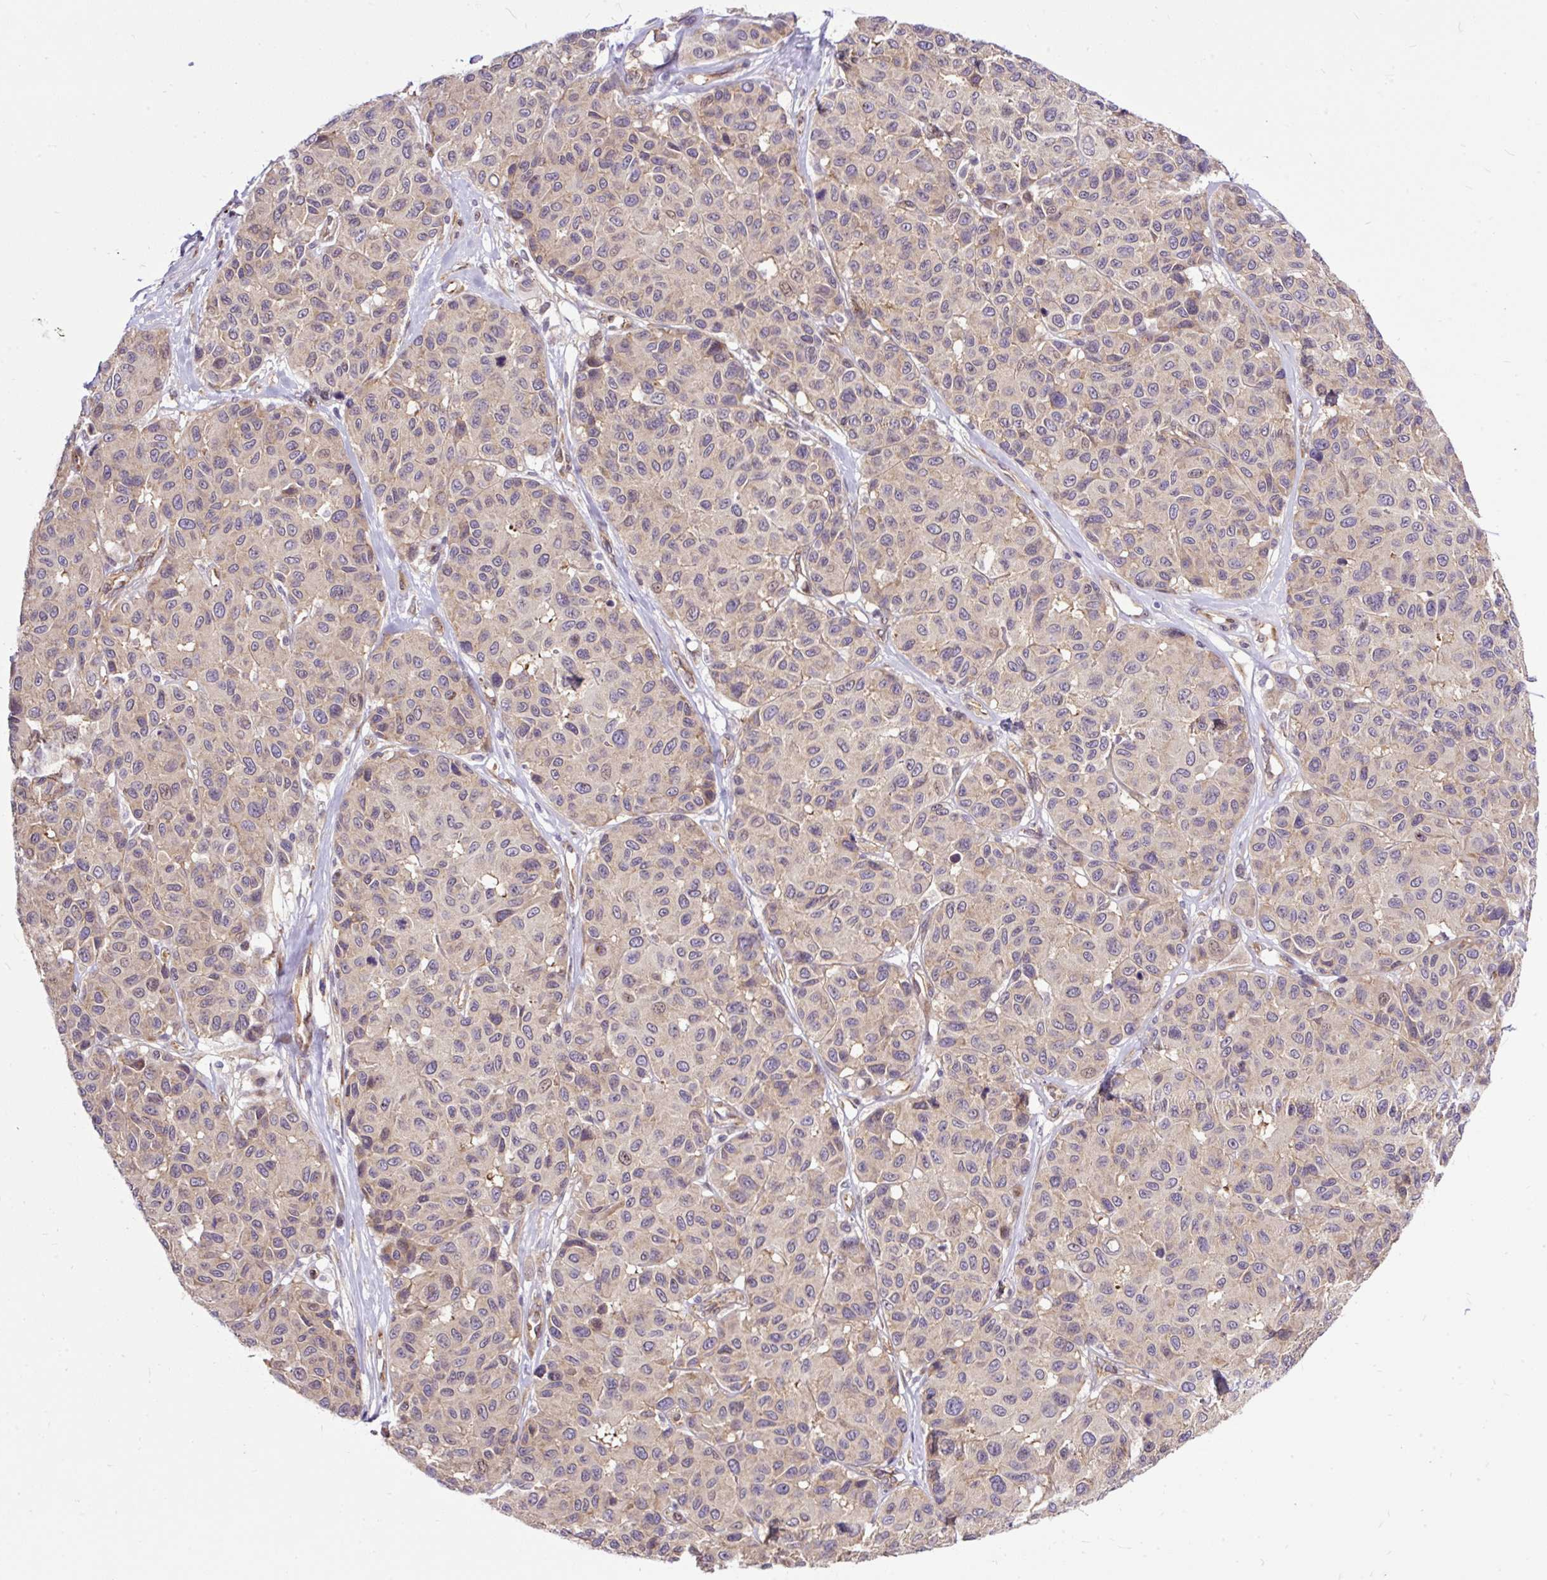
{"staining": {"intensity": "weak", "quantity": "<25%", "location": "cytoplasmic/membranous"}, "tissue": "melanoma", "cell_type": "Tumor cells", "image_type": "cancer", "snomed": [{"axis": "morphology", "description": "Malignant melanoma, NOS"}, {"axis": "topography", "description": "Skin"}], "caption": "The photomicrograph demonstrates no significant expression in tumor cells of malignant melanoma.", "gene": "TRIM17", "patient": {"sex": "female", "age": 66}}